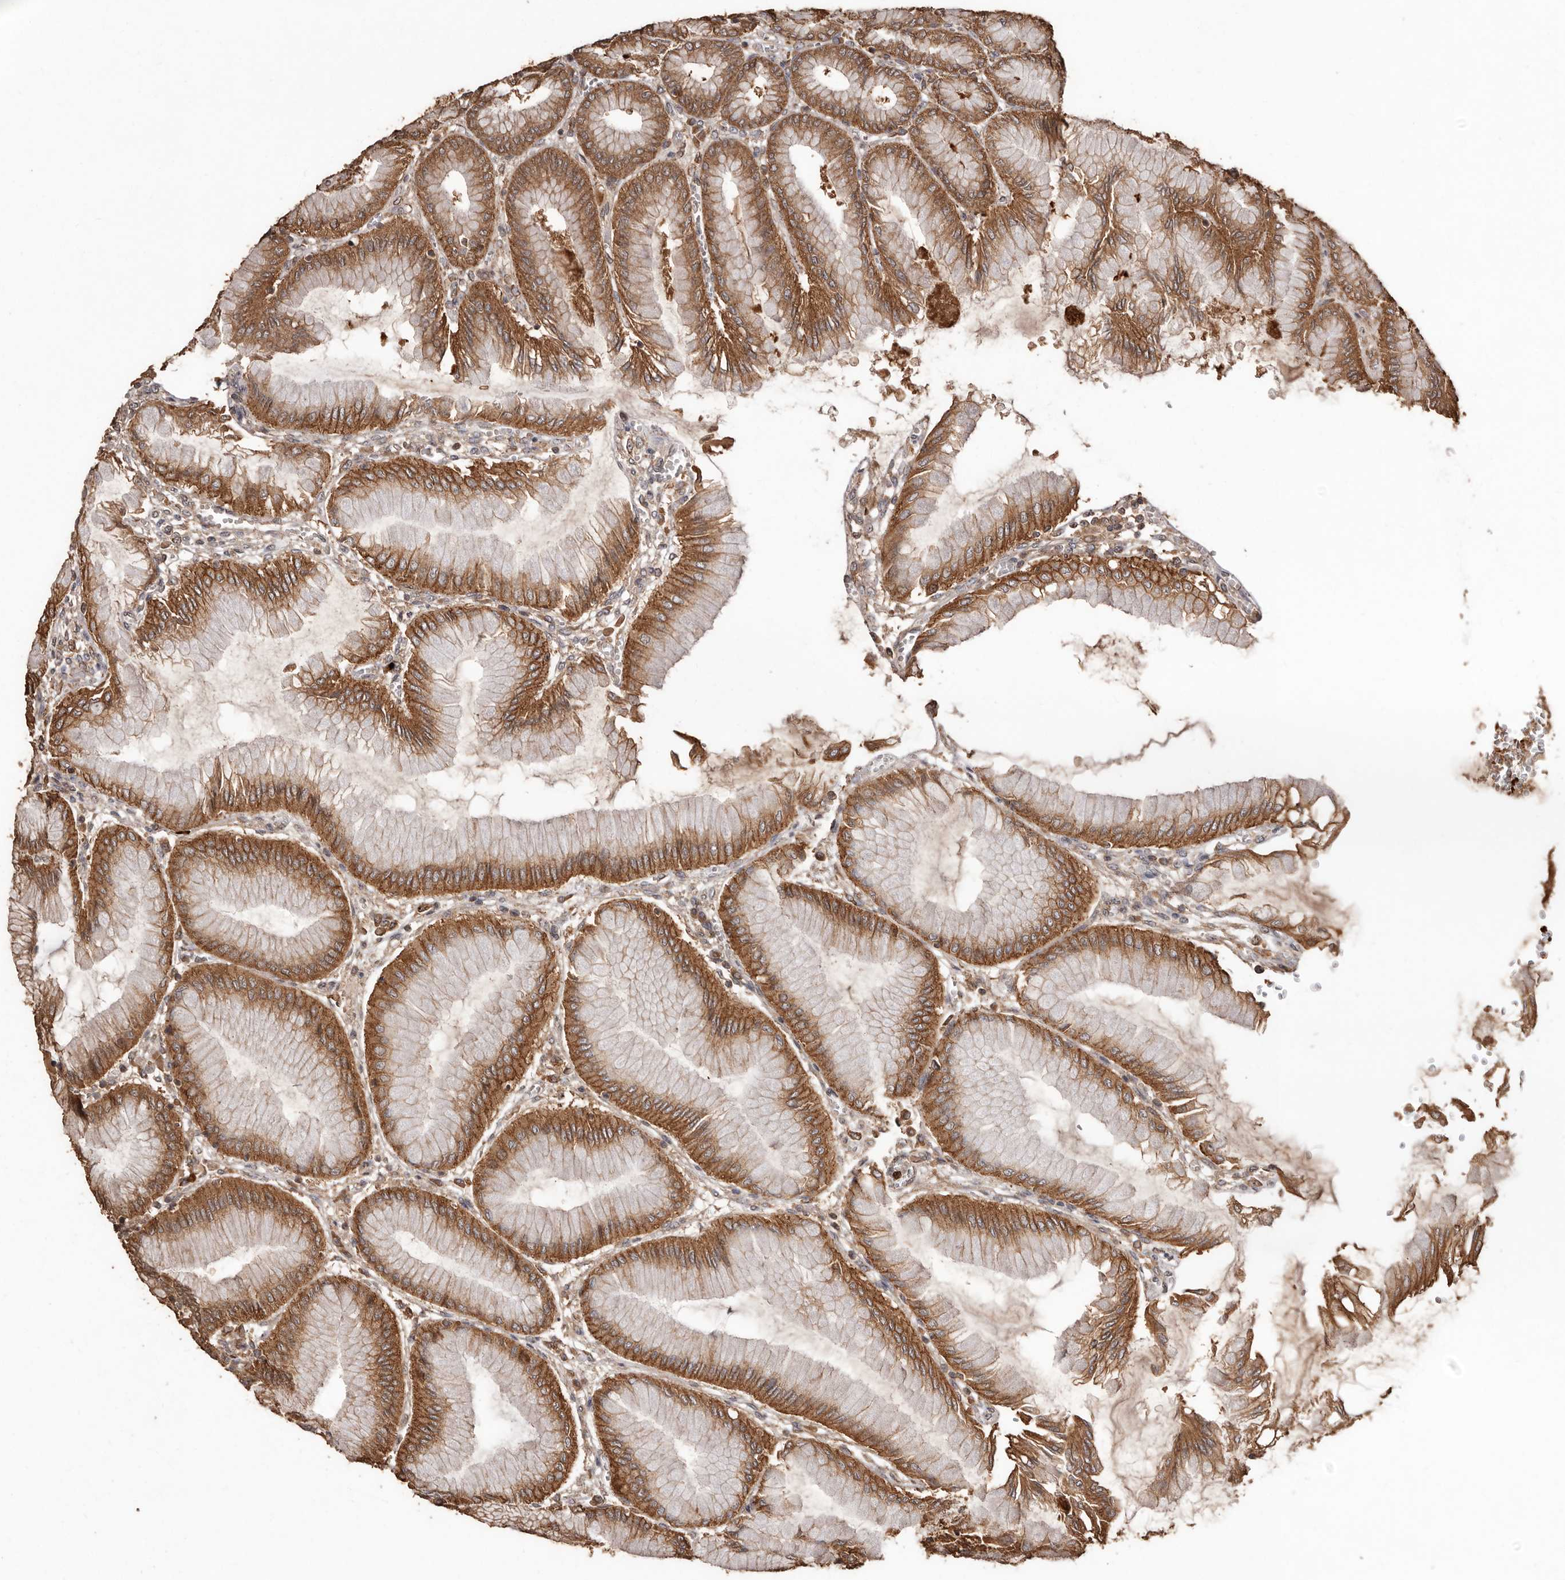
{"staining": {"intensity": "strong", "quantity": ">75%", "location": "cytoplasmic/membranous"}, "tissue": "stomach", "cell_type": "Glandular cells", "image_type": "normal", "snomed": [{"axis": "morphology", "description": "Normal tissue, NOS"}, {"axis": "topography", "description": "Stomach, upper"}], "caption": "IHC staining of normal stomach, which demonstrates high levels of strong cytoplasmic/membranous positivity in about >75% of glandular cells indicating strong cytoplasmic/membranous protein staining. The staining was performed using DAB (brown) for protein detection and nuclei were counterstained in hematoxylin (blue).", "gene": "RWDD1", "patient": {"sex": "female", "age": 56}}